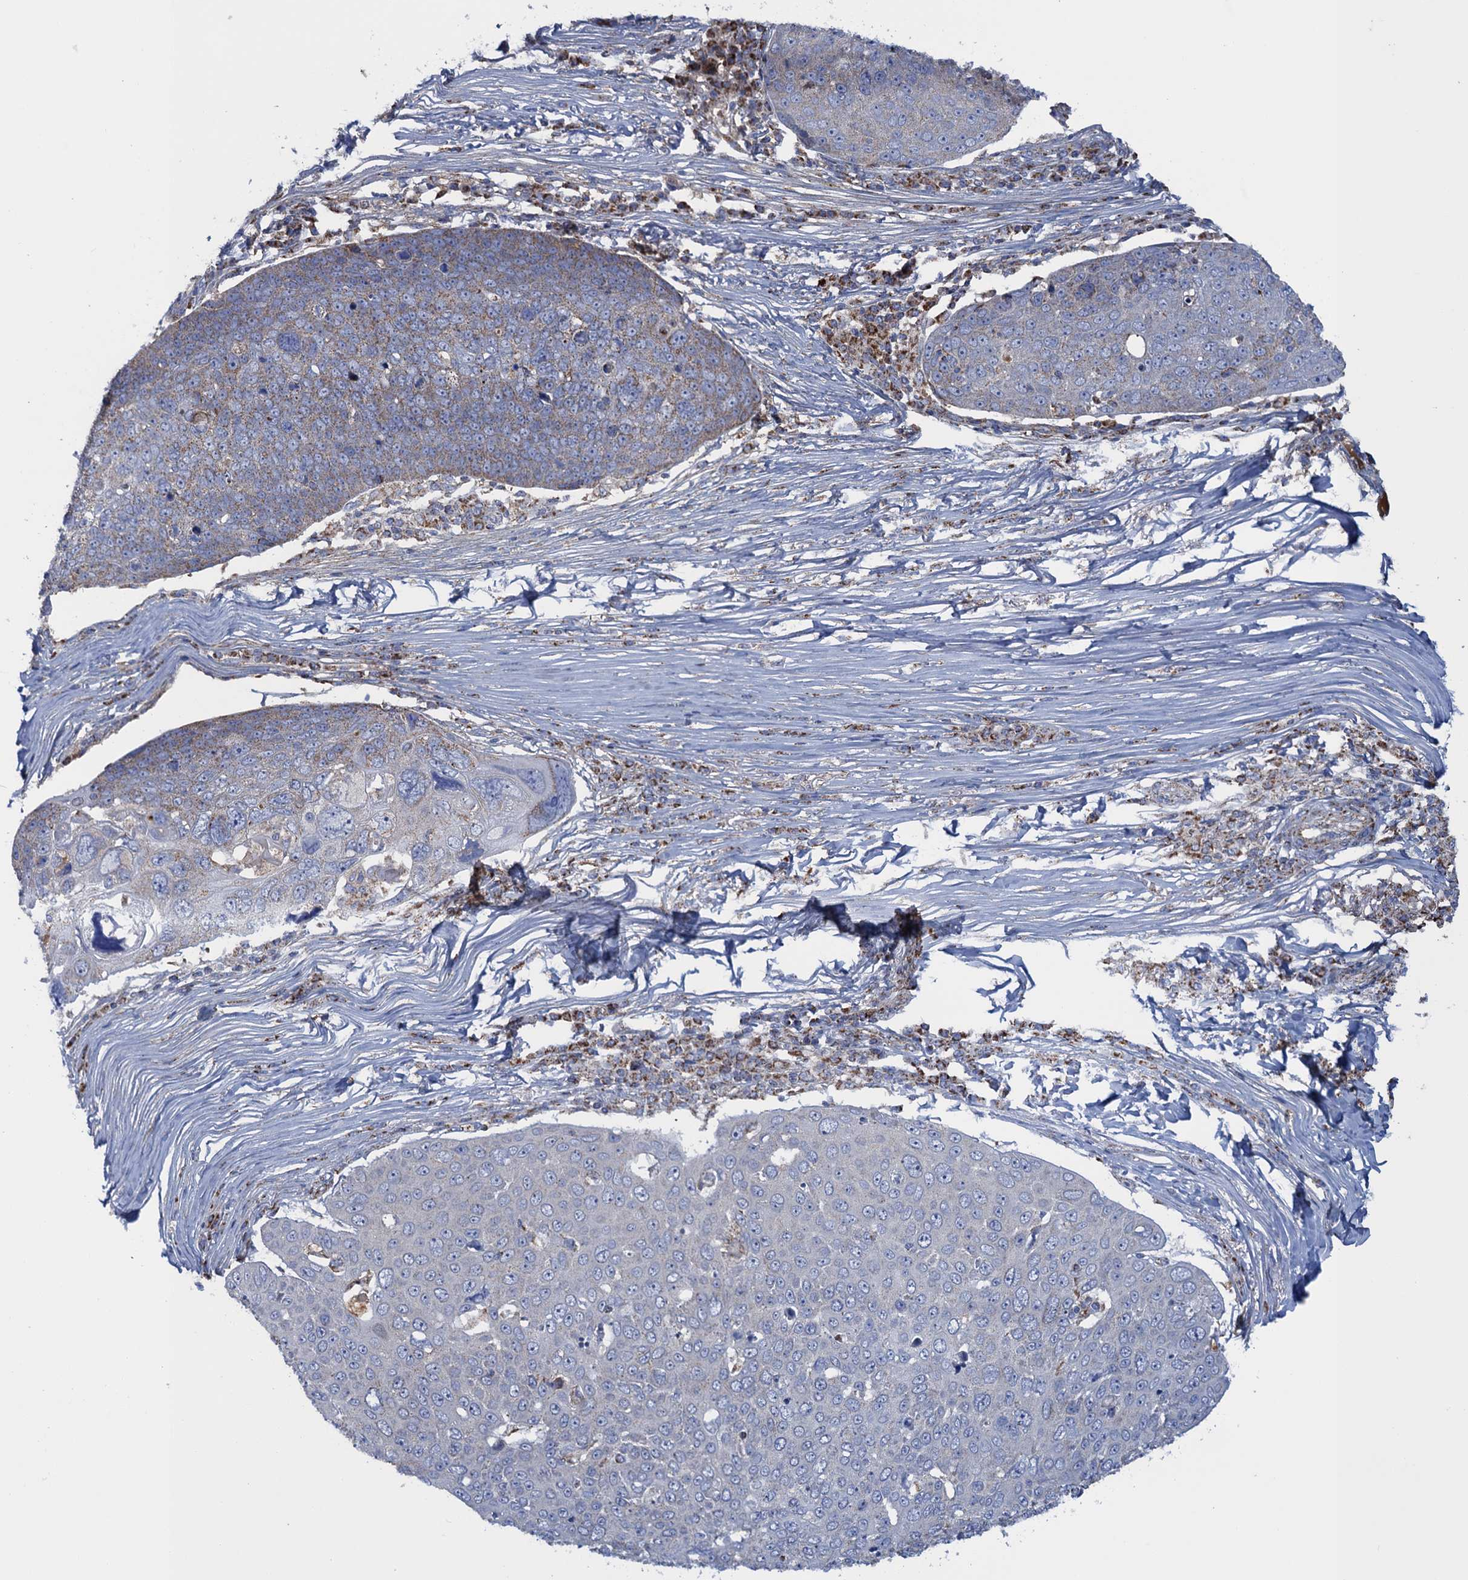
{"staining": {"intensity": "weak", "quantity": "<25%", "location": "cytoplasmic/membranous"}, "tissue": "skin cancer", "cell_type": "Tumor cells", "image_type": "cancer", "snomed": [{"axis": "morphology", "description": "Squamous cell carcinoma, NOS"}, {"axis": "topography", "description": "Skin"}], "caption": "This is an immunohistochemistry (IHC) image of human skin cancer (squamous cell carcinoma). There is no expression in tumor cells.", "gene": "GTPBP3", "patient": {"sex": "male", "age": 71}}